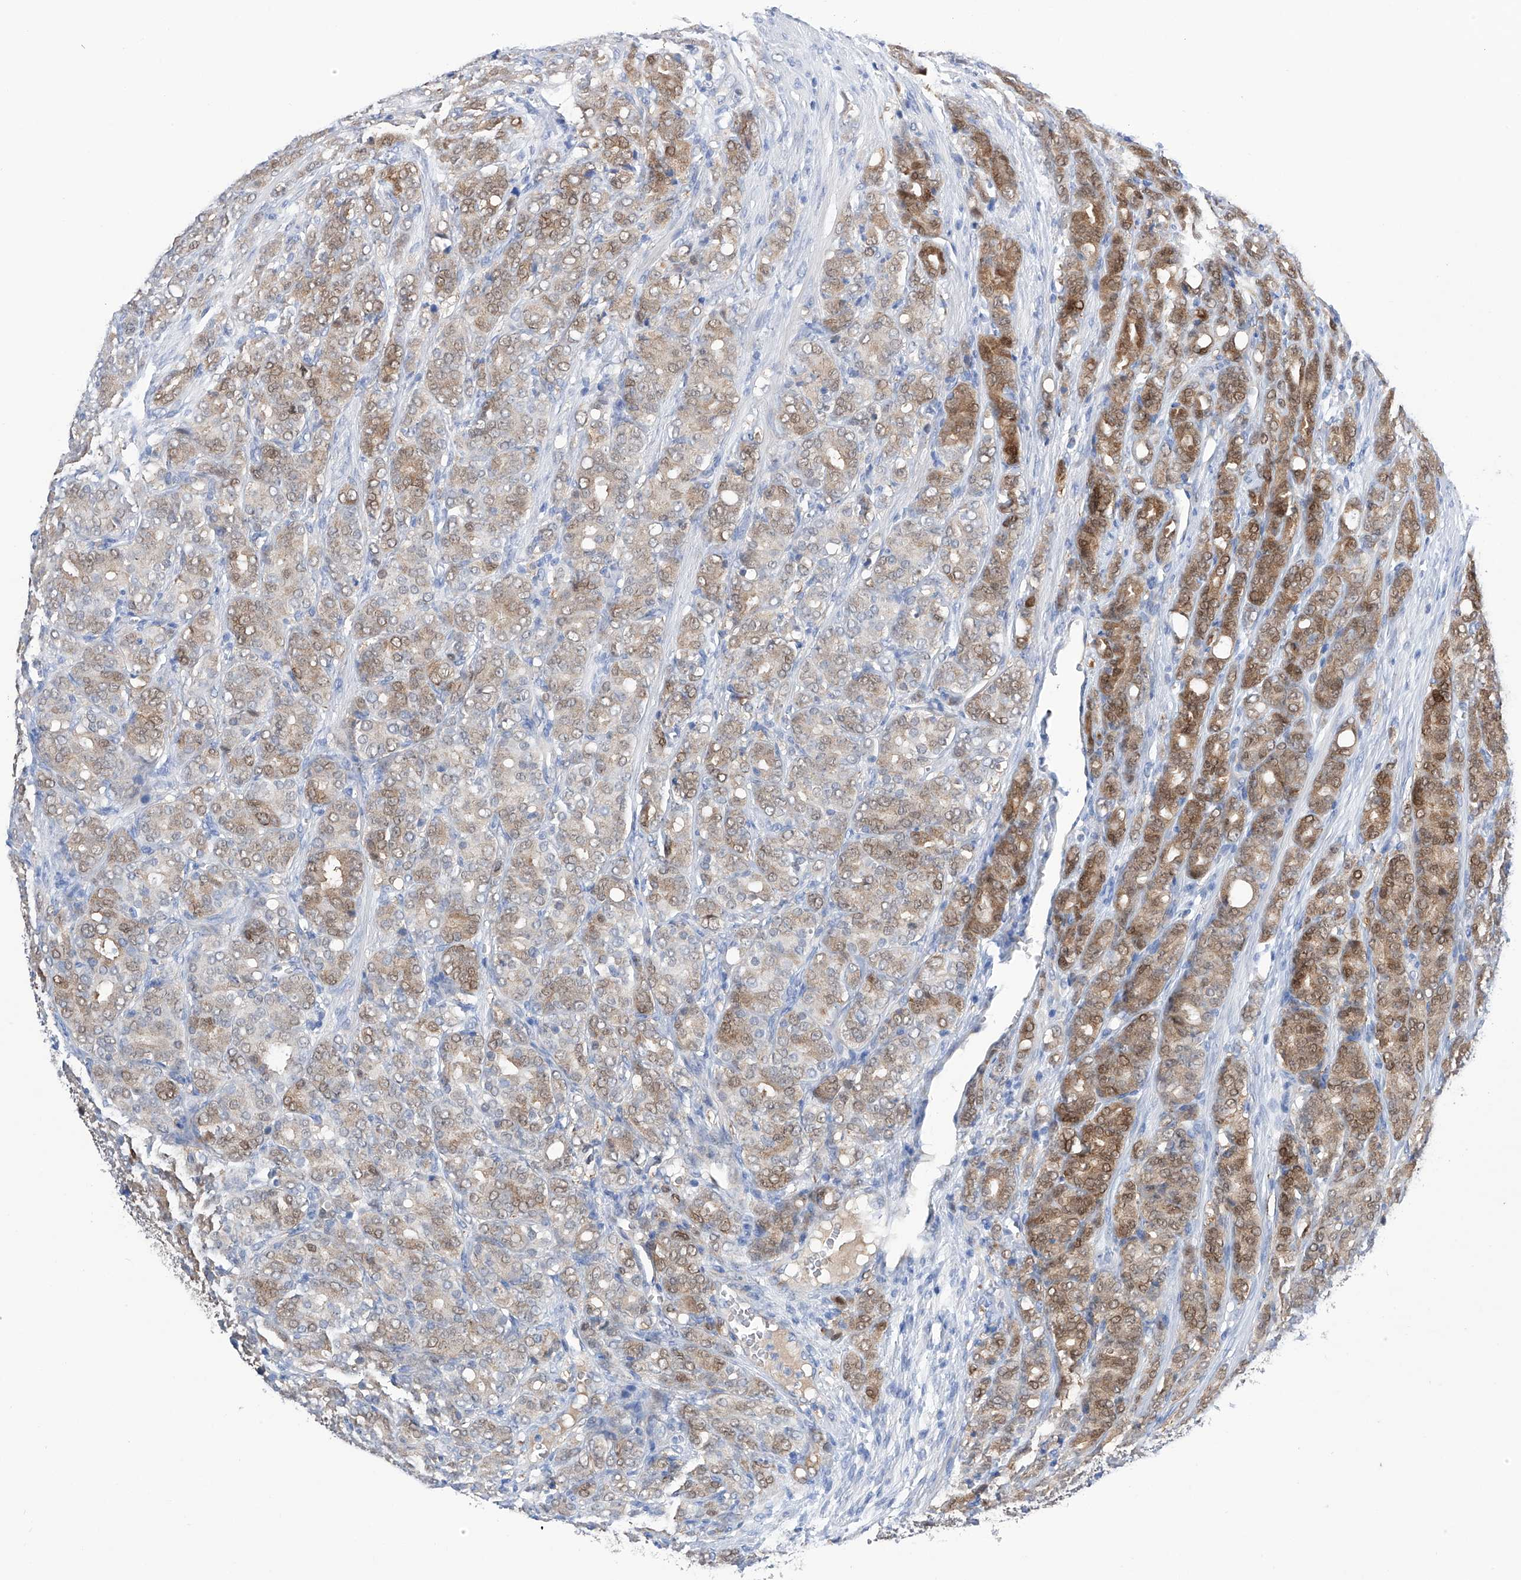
{"staining": {"intensity": "moderate", "quantity": ">75%", "location": "cytoplasmic/membranous,nuclear"}, "tissue": "prostate cancer", "cell_type": "Tumor cells", "image_type": "cancer", "snomed": [{"axis": "morphology", "description": "Adenocarcinoma, High grade"}, {"axis": "topography", "description": "Prostate"}], "caption": "DAB (3,3'-diaminobenzidine) immunohistochemical staining of human adenocarcinoma (high-grade) (prostate) exhibits moderate cytoplasmic/membranous and nuclear protein expression in about >75% of tumor cells.", "gene": "PGM3", "patient": {"sex": "male", "age": 62}}